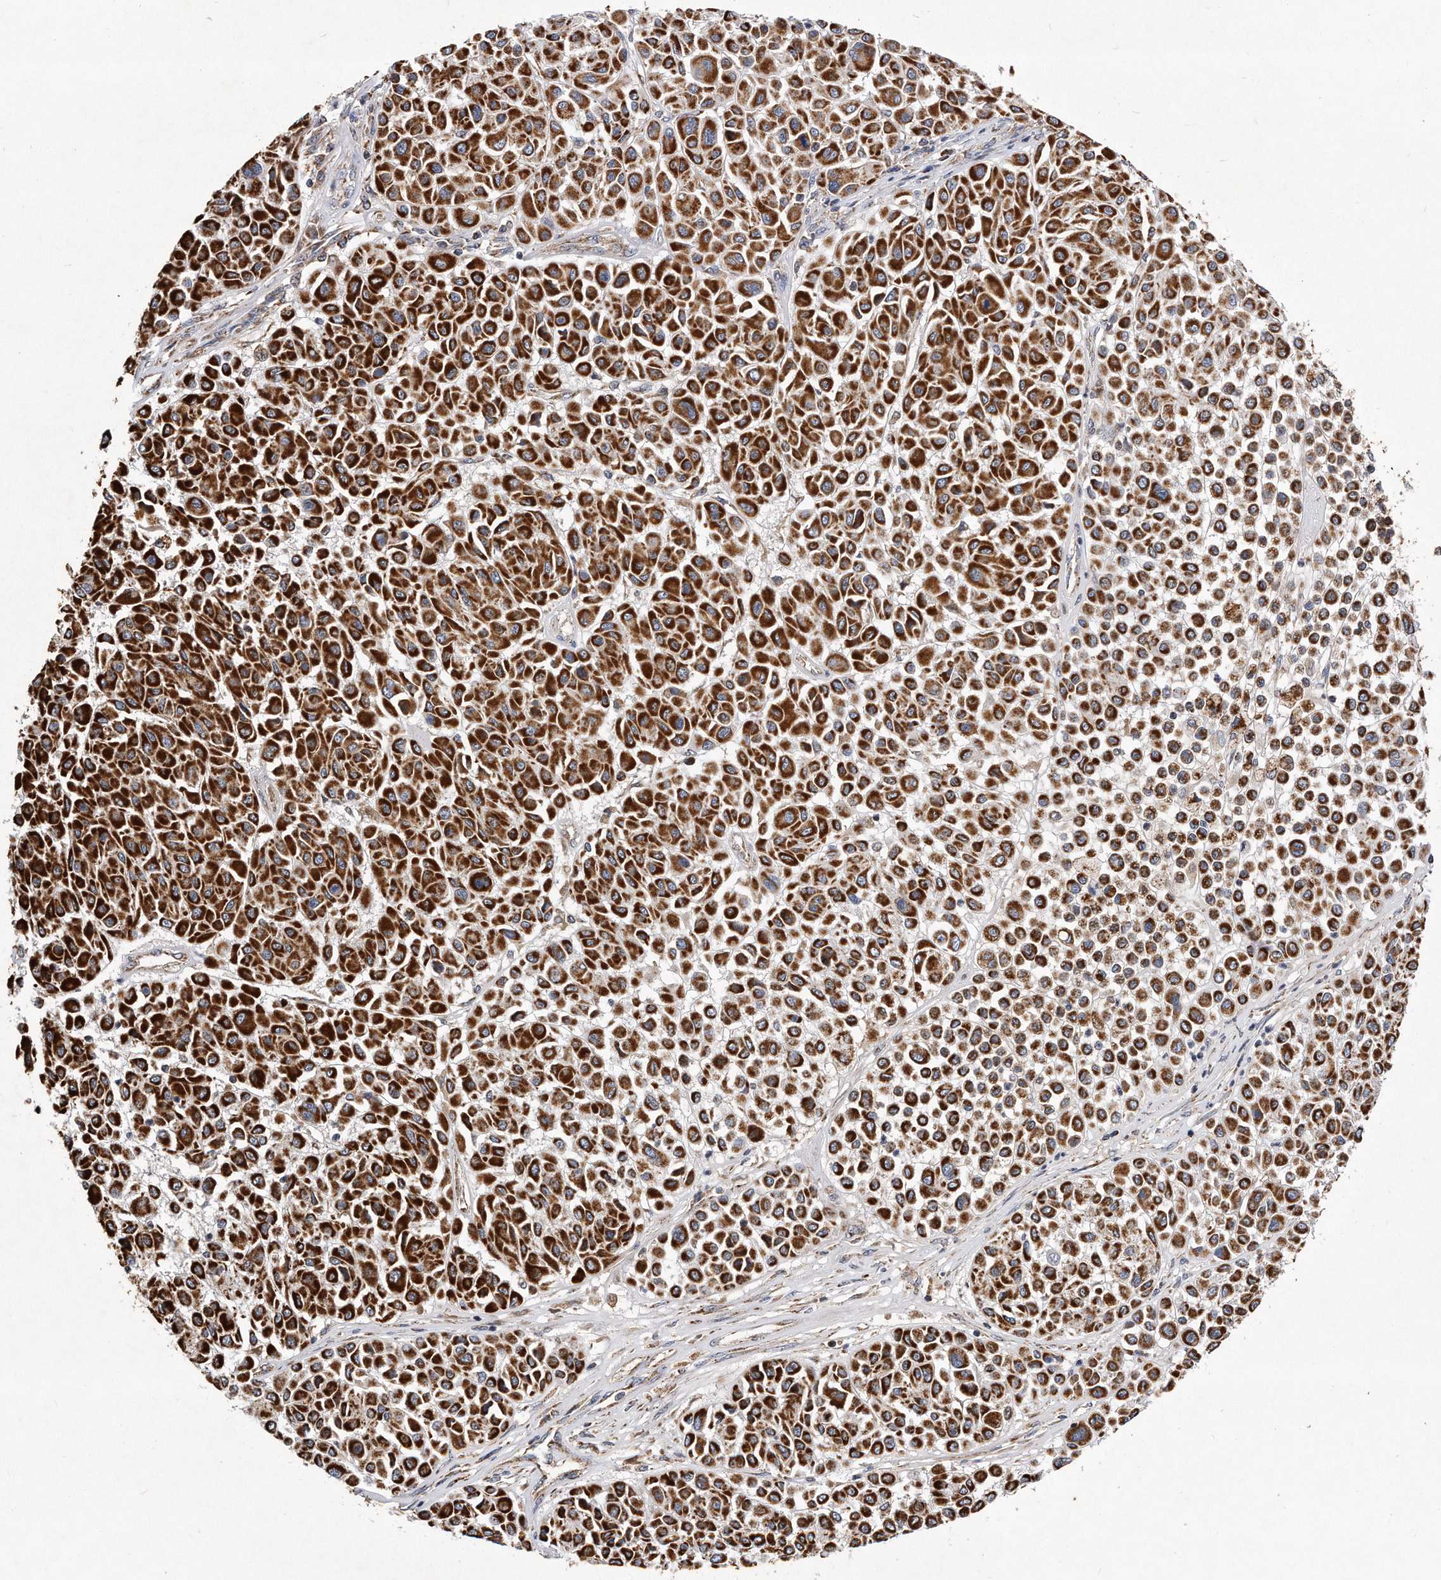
{"staining": {"intensity": "strong", "quantity": ">75%", "location": "cytoplasmic/membranous"}, "tissue": "melanoma", "cell_type": "Tumor cells", "image_type": "cancer", "snomed": [{"axis": "morphology", "description": "Malignant melanoma, Metastatic site"}, {"axis": "topography", "description": "Soft tissue"}], "caption": "The immunohistochemical stain labels strong cytoplasmic/membranous expression in tumor cells of malignant melanoma (metastatic site) tissue.", "gene": "PPP5C", "patient": {"sex": "male", "age": 41}}